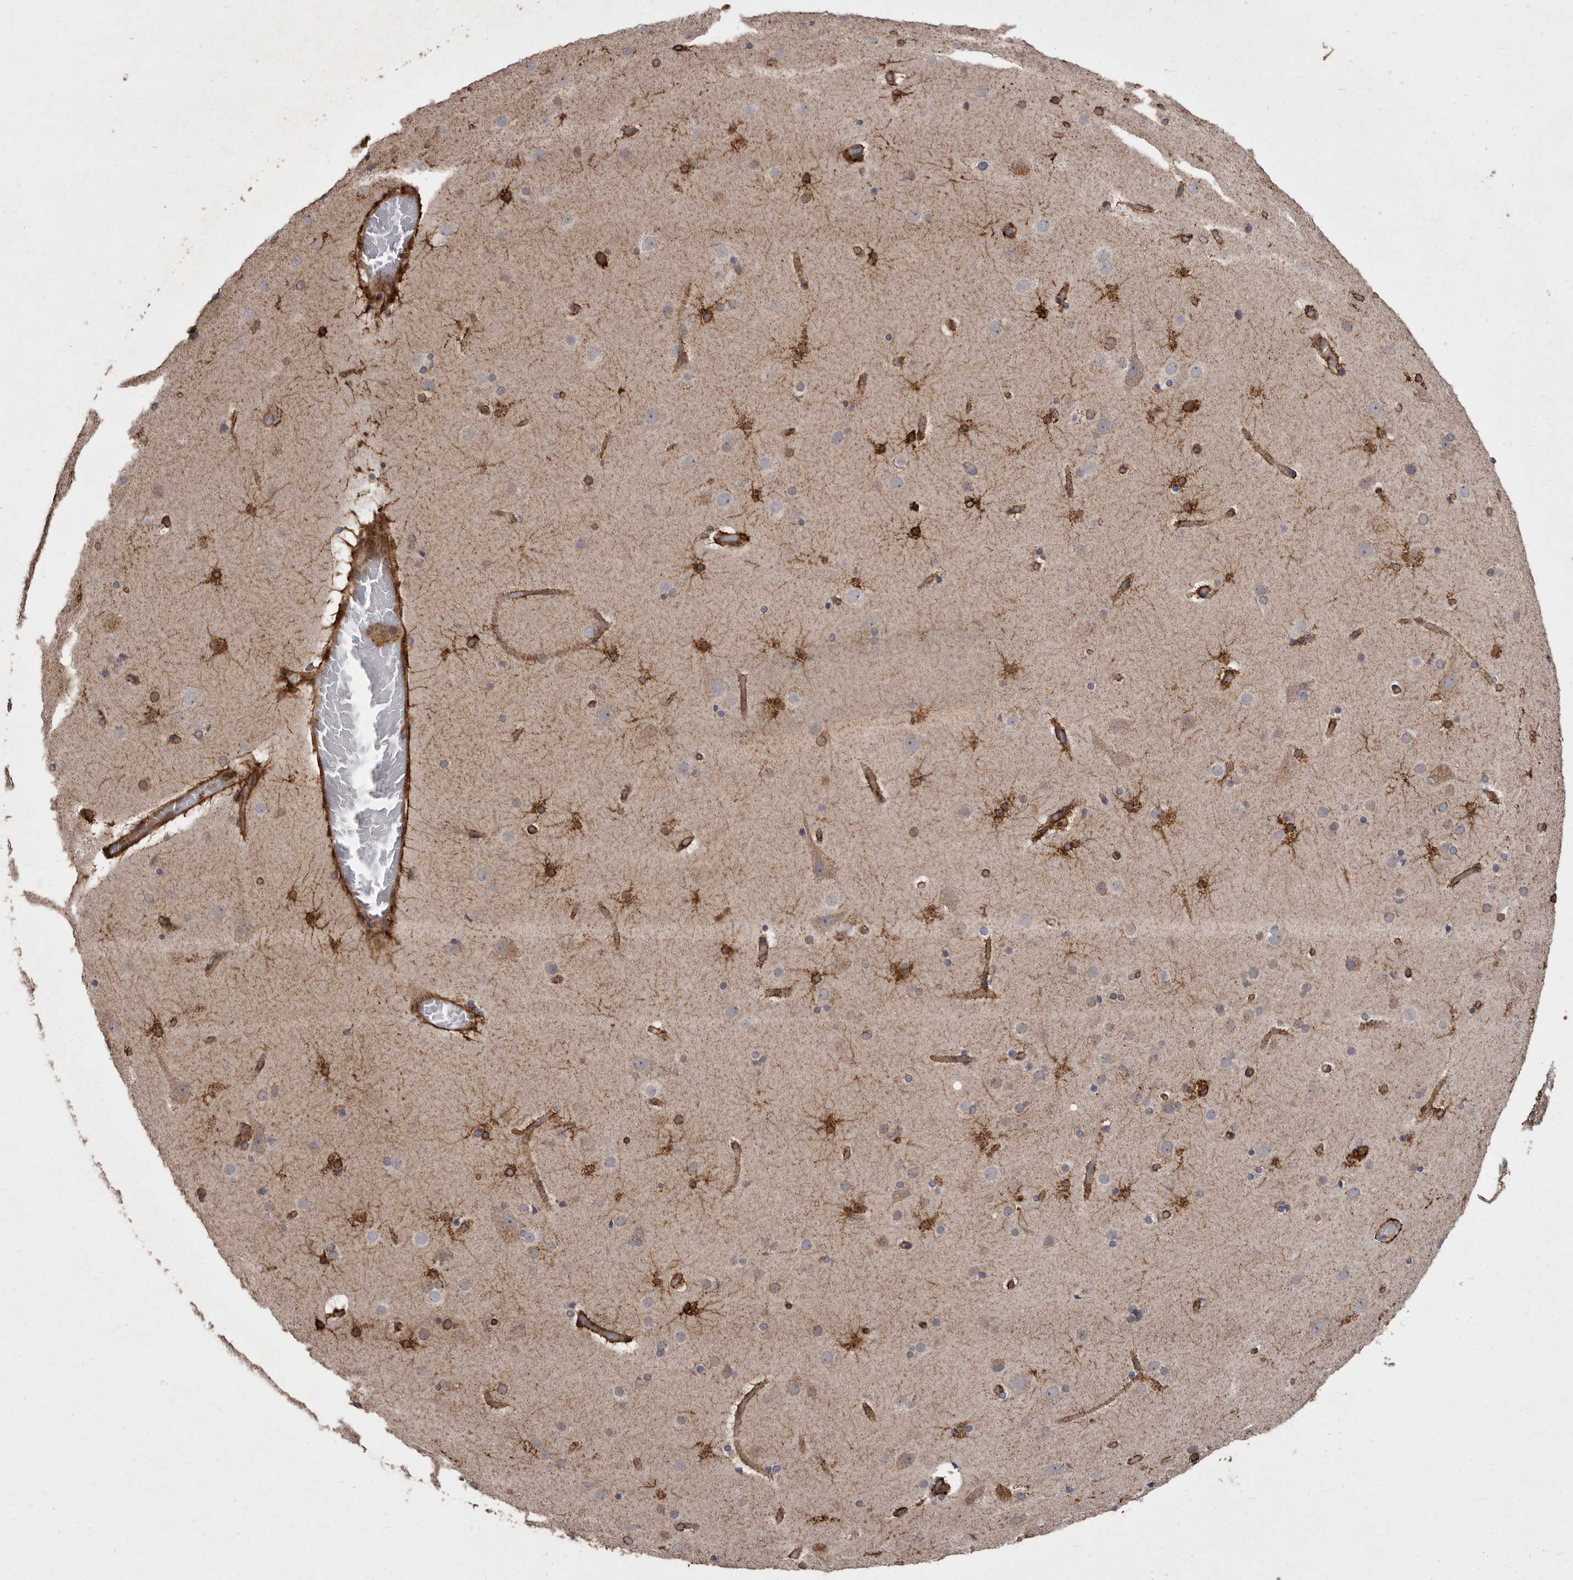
{"staining": {"intensity": "moderate", "quantity": ">75%", "location": "cytoplasmic/membranous"}, "tissue": "cerebral cortex", "cell_type": "Endothelial cells", "image_type": "normal", "snomed": [{"axis": "morphology", "description": "Normal tissue, NOS"}, {"axis": "topography", "description": "Cerebral cortex"}], "caption": "Protein expression analysis of benign cerebral cortex demonstrates moderate cytoplasmic/membranous staining in about >75% of endothelial cells.", "gene": "FLAD1", "patient": {"sex": "male", "age": 57}}